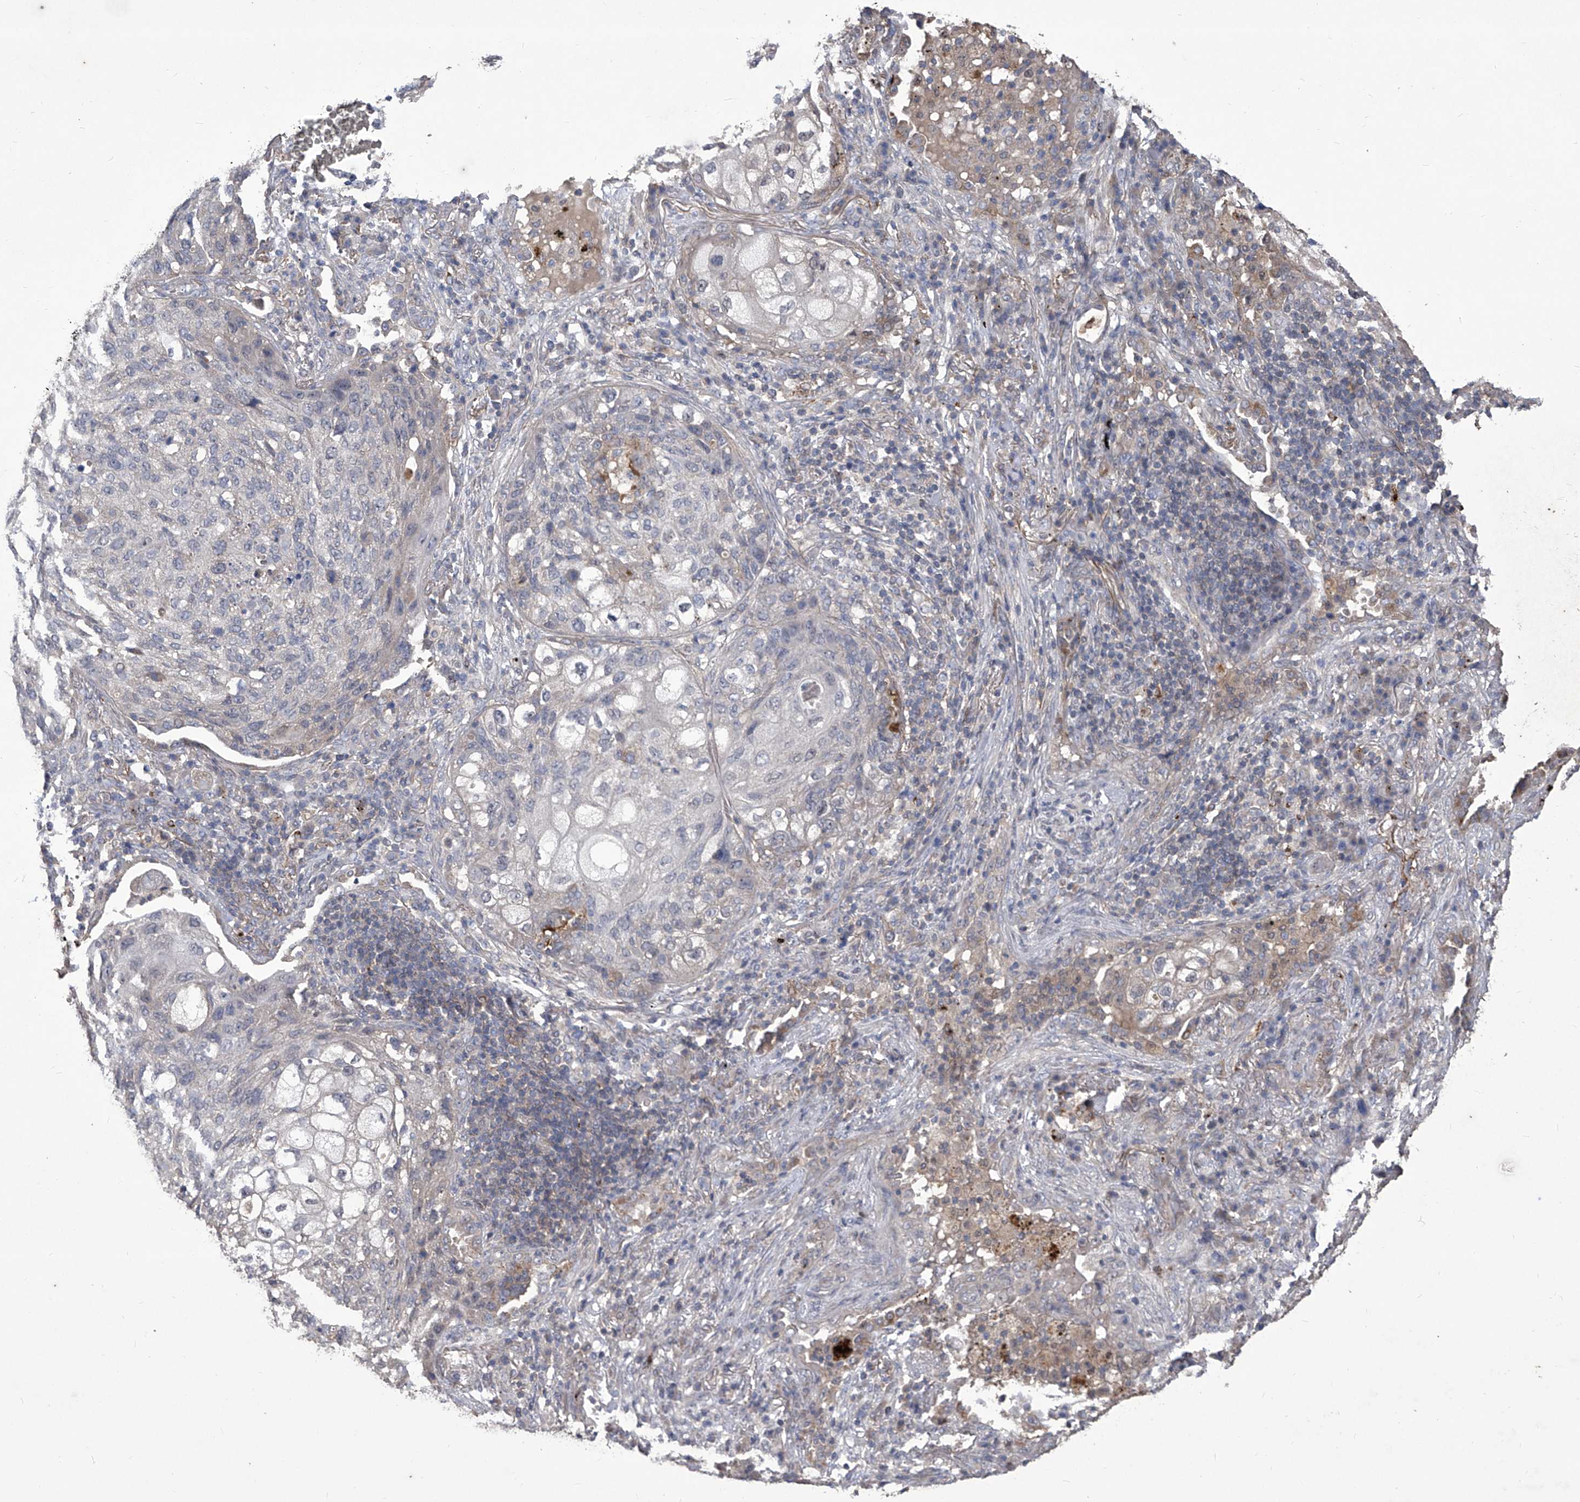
{"staining": {"intensity": "negative", "quantity": "none", "location": "none"}, "tissue": "lung cancer", "cell_type": "Tumor cells", "image_type": "cancer", "snomed": [{"axis": "morphology", "description": "Squamous cell carcinoma, NOS"}, {"axis": "topography", "description": "Lung"}], "caption": "The image reveals no staining of tumor cells in lung squamous cell carcinoma.", "gene": "TXNIP", "patient": {"sex": "female", "age": 63}}